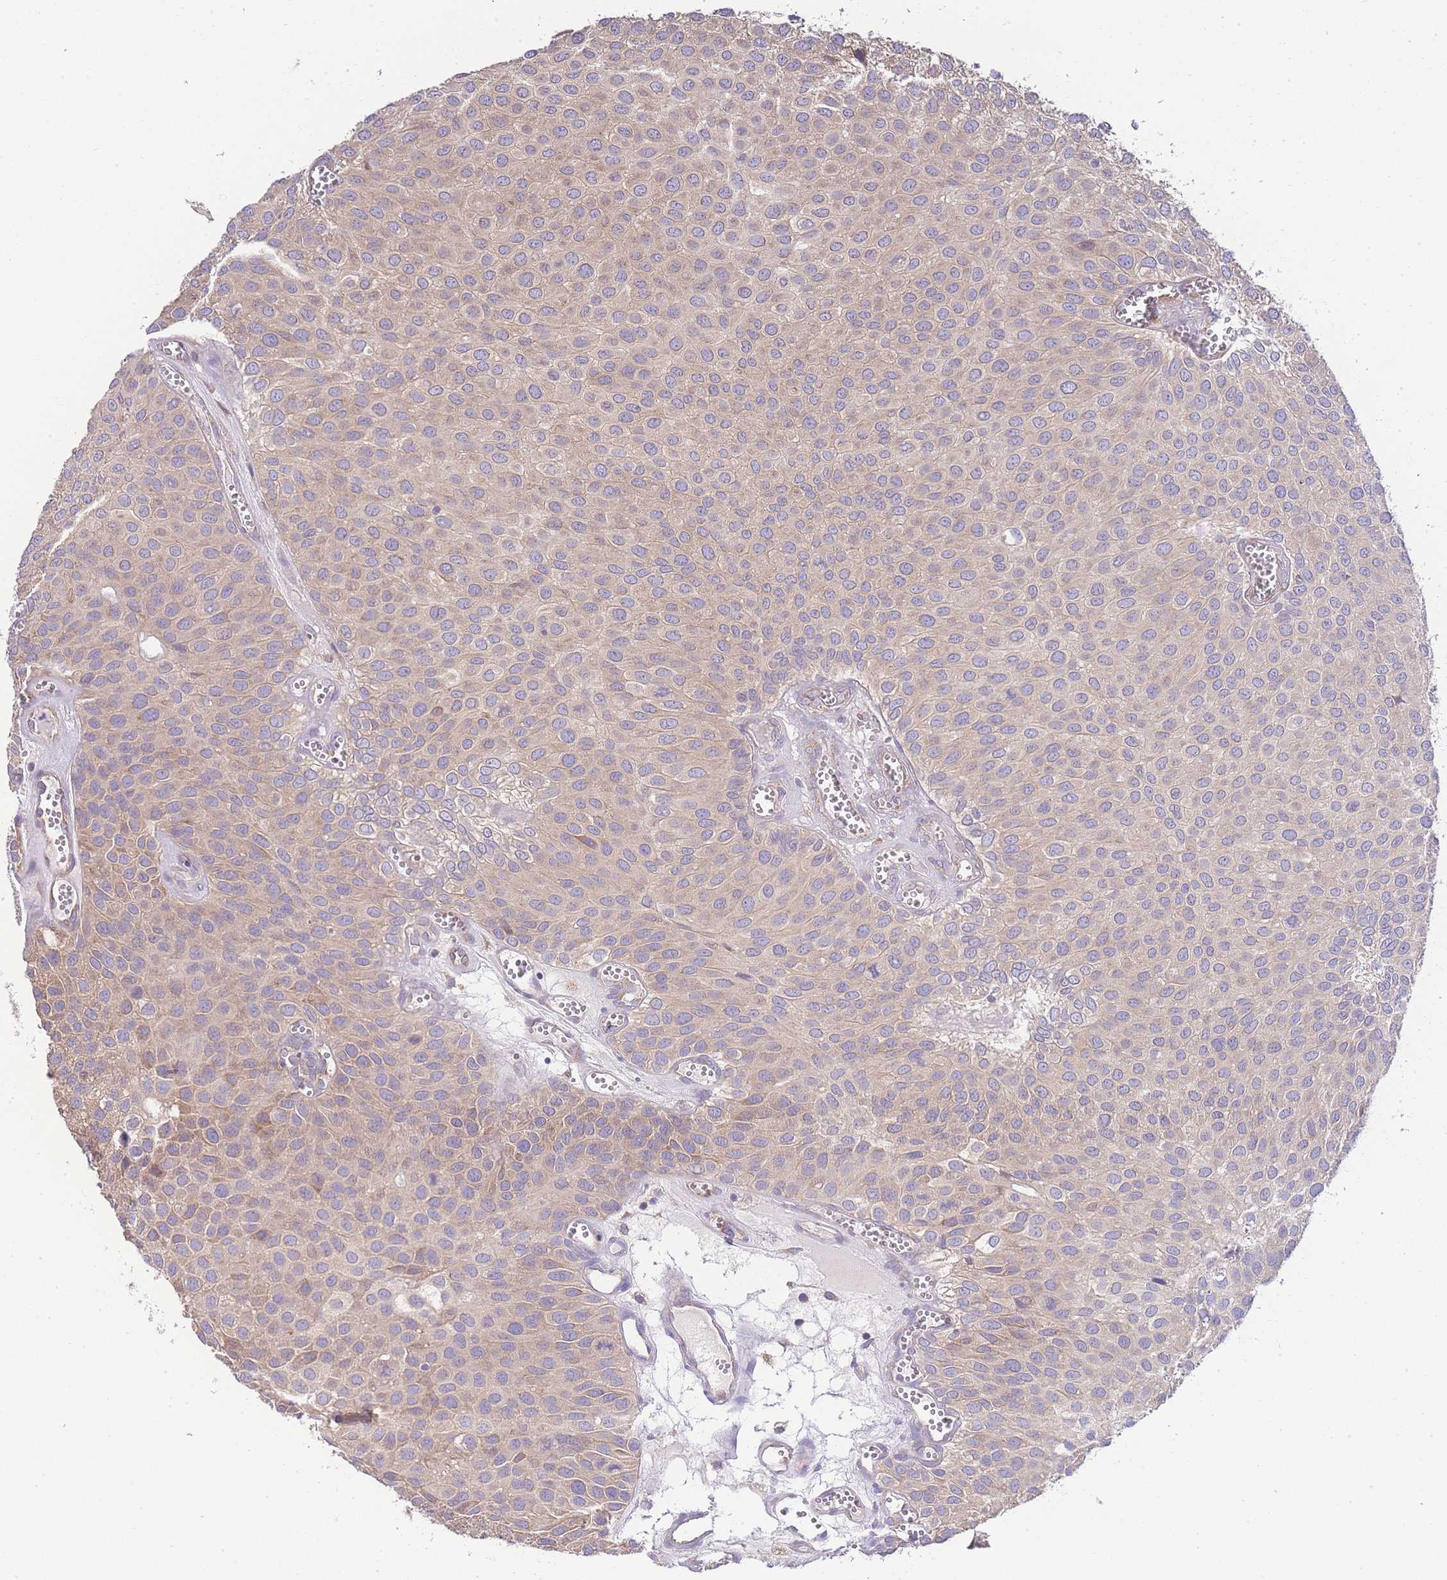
{"staining": {"intensity": "weak", "quantity": ">75%", "location": "cytoplasmic/membranous"}, "tissue": "urothelial cancer", "cell_type": "Tumor cells", "image_type": "cancer", "snomed": [{"axis": "morphology", "description": "Urothelial carcinoma, Low grade"}, {"axis": "topography", "description": "Urinary bladder"}], "caption": "Immunohistochemical staining of human urothelial cancer displays weak cytoplasmic/membranous protein expression in about >75% of tumor cells.", "gene": "BEX1", "patient": {"sex": "male", "age": 88}}